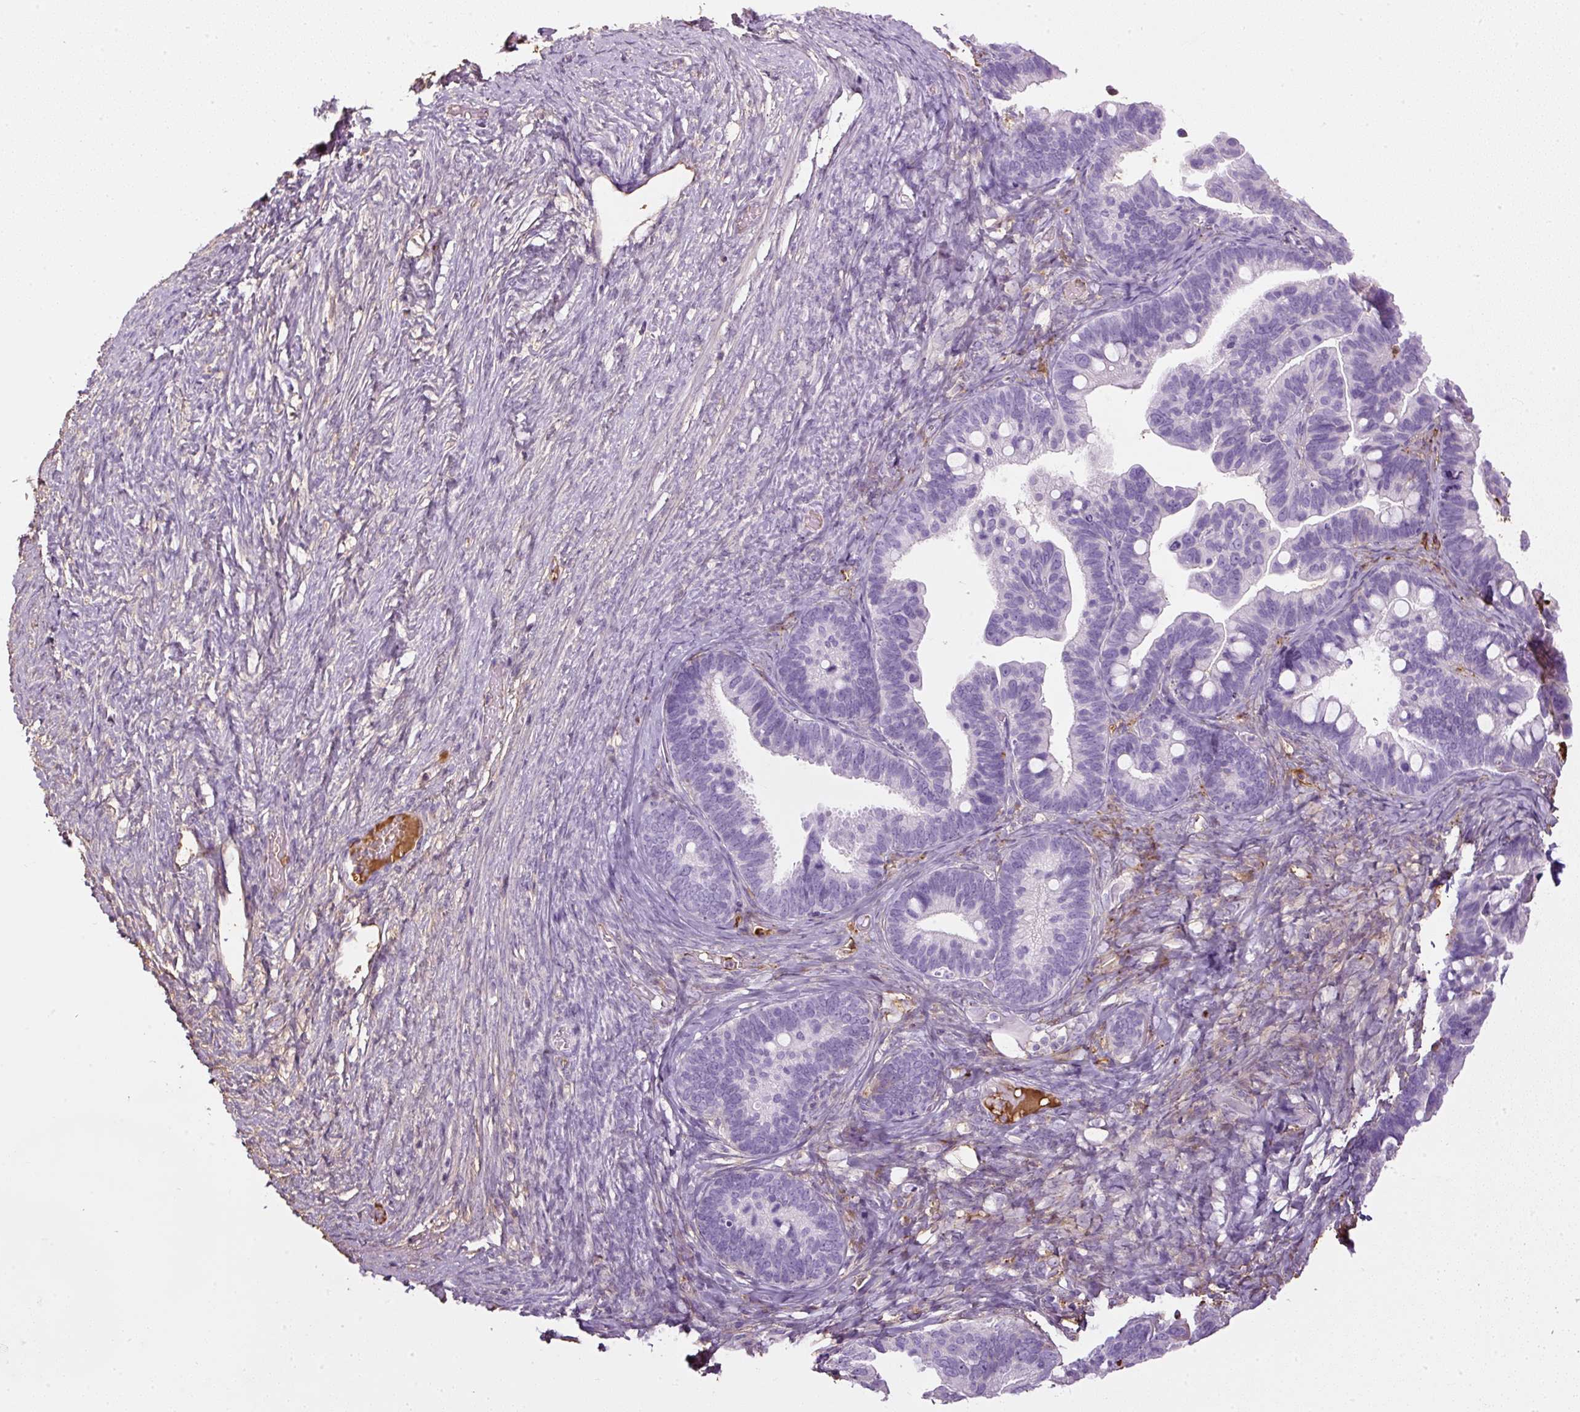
{"staining": {"intensity": "negative", "quantity": "none", "location": "none"}, "tissue": "ovarian cancer", "cell_type": "Tumor cells", "image_type": "cancer", "snomed": [{"axis": "morphology", "description": "Cystadenocarcinoma, serous, NOS"}, {"axis": "topography", "description": "Ovary"}], "caption": "Image shows no protein expression in tumor cells of ovarian serous cystadenocarcinoma tissue.", "gene": "APOA1", "patient": {"sex": "female", "age": 56}}